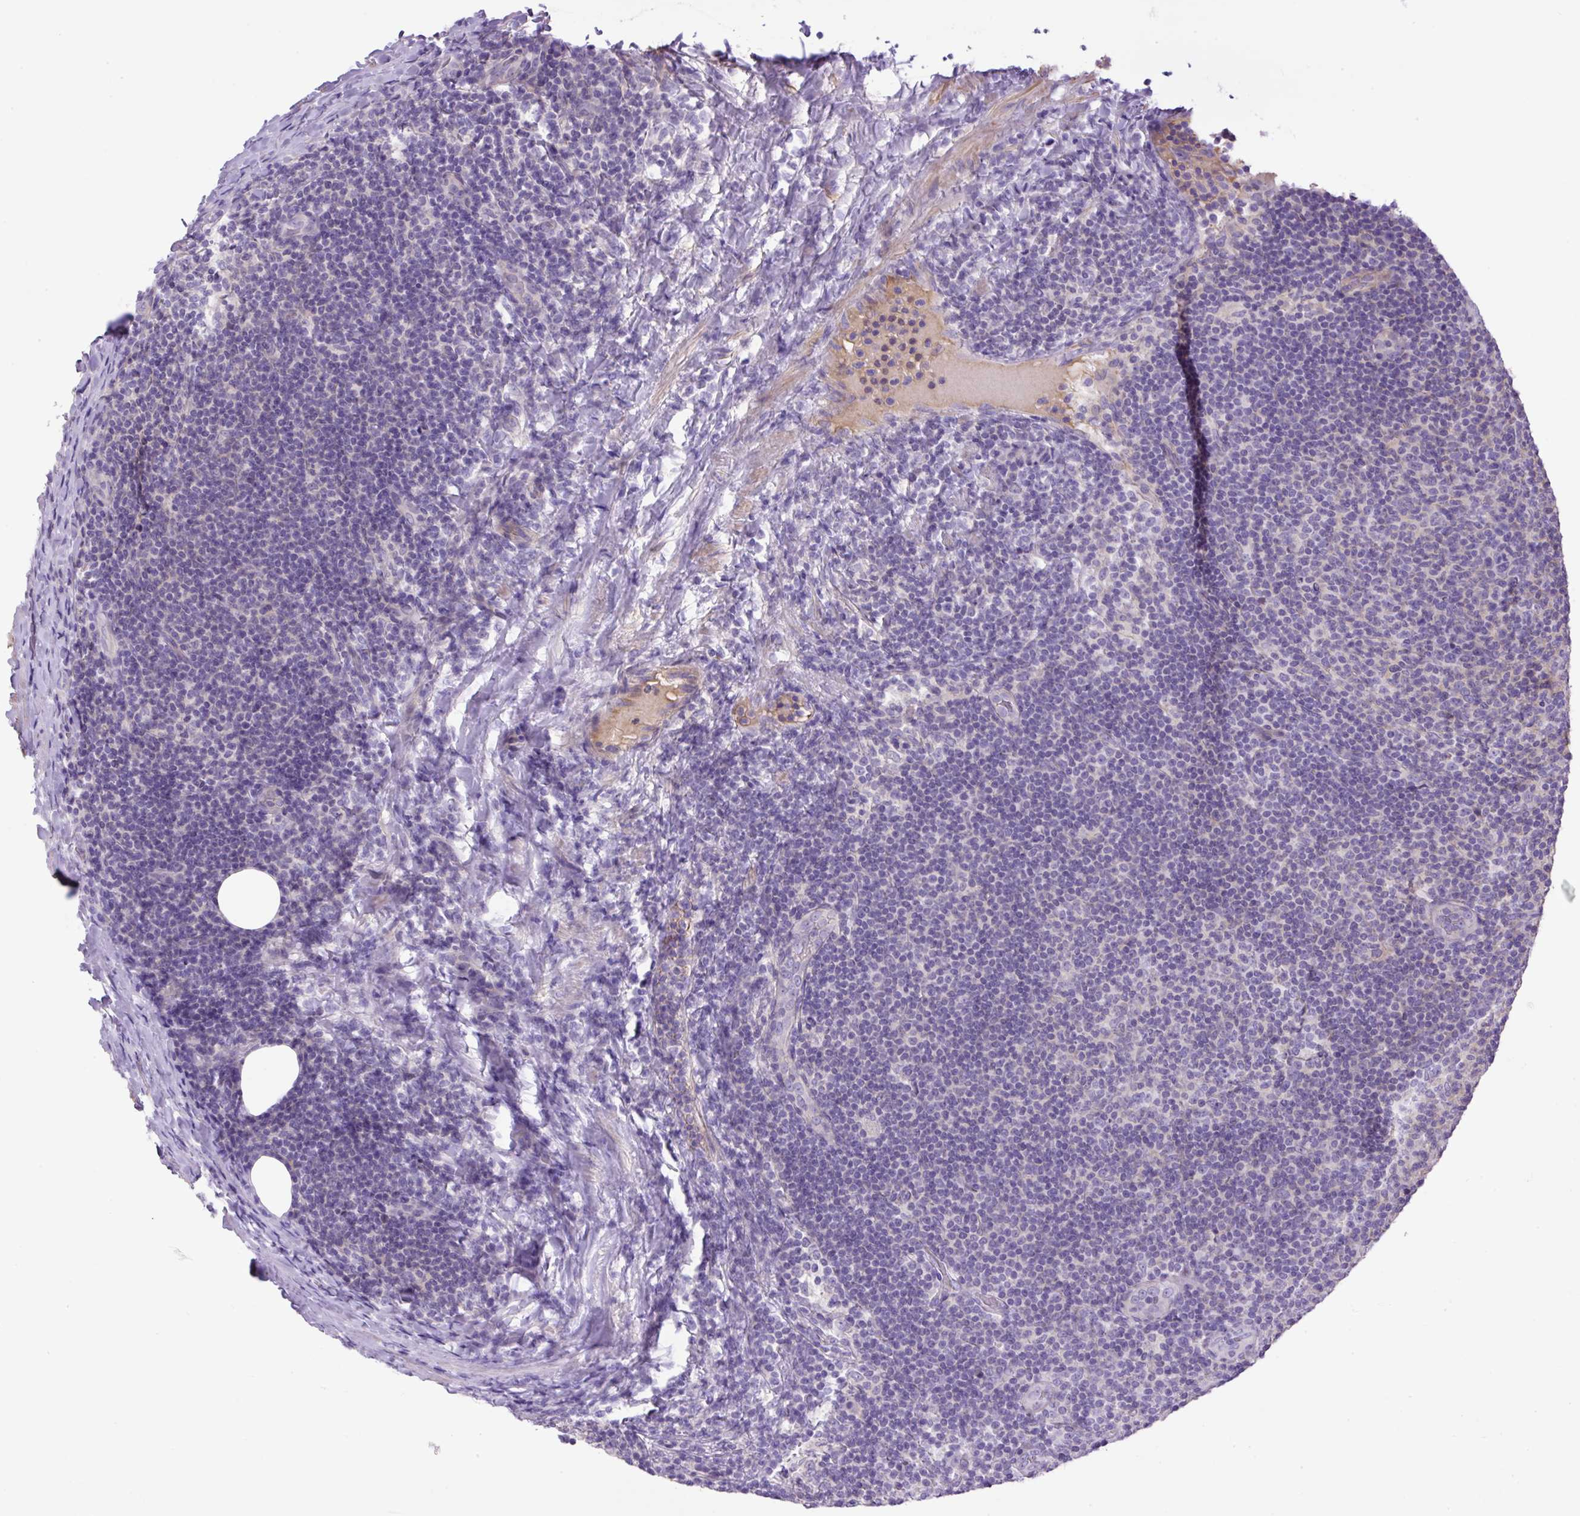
{"staining": {"intensity": "negative", "quantity": "none", "location": "none"}, "tissue": "lymphoma", "cell_type": "Tumor cells", "image_type": "cancer", "snomed": [{"axis": "morphology", "description": "Malignant lymphoma, non-Hodgkin's type, Low grade"}, {"axis": "topography", "description": "Lymph node"}], "caption": "Immunohistochemistry histopathology image of human malignant lymphoma, non-Hodgkin's type (low-grade) stained for a protein (brown), which displays no positivity in tumor cells.", "gene": "NPTN", "patient": {"sex": "male", "age": 66}}